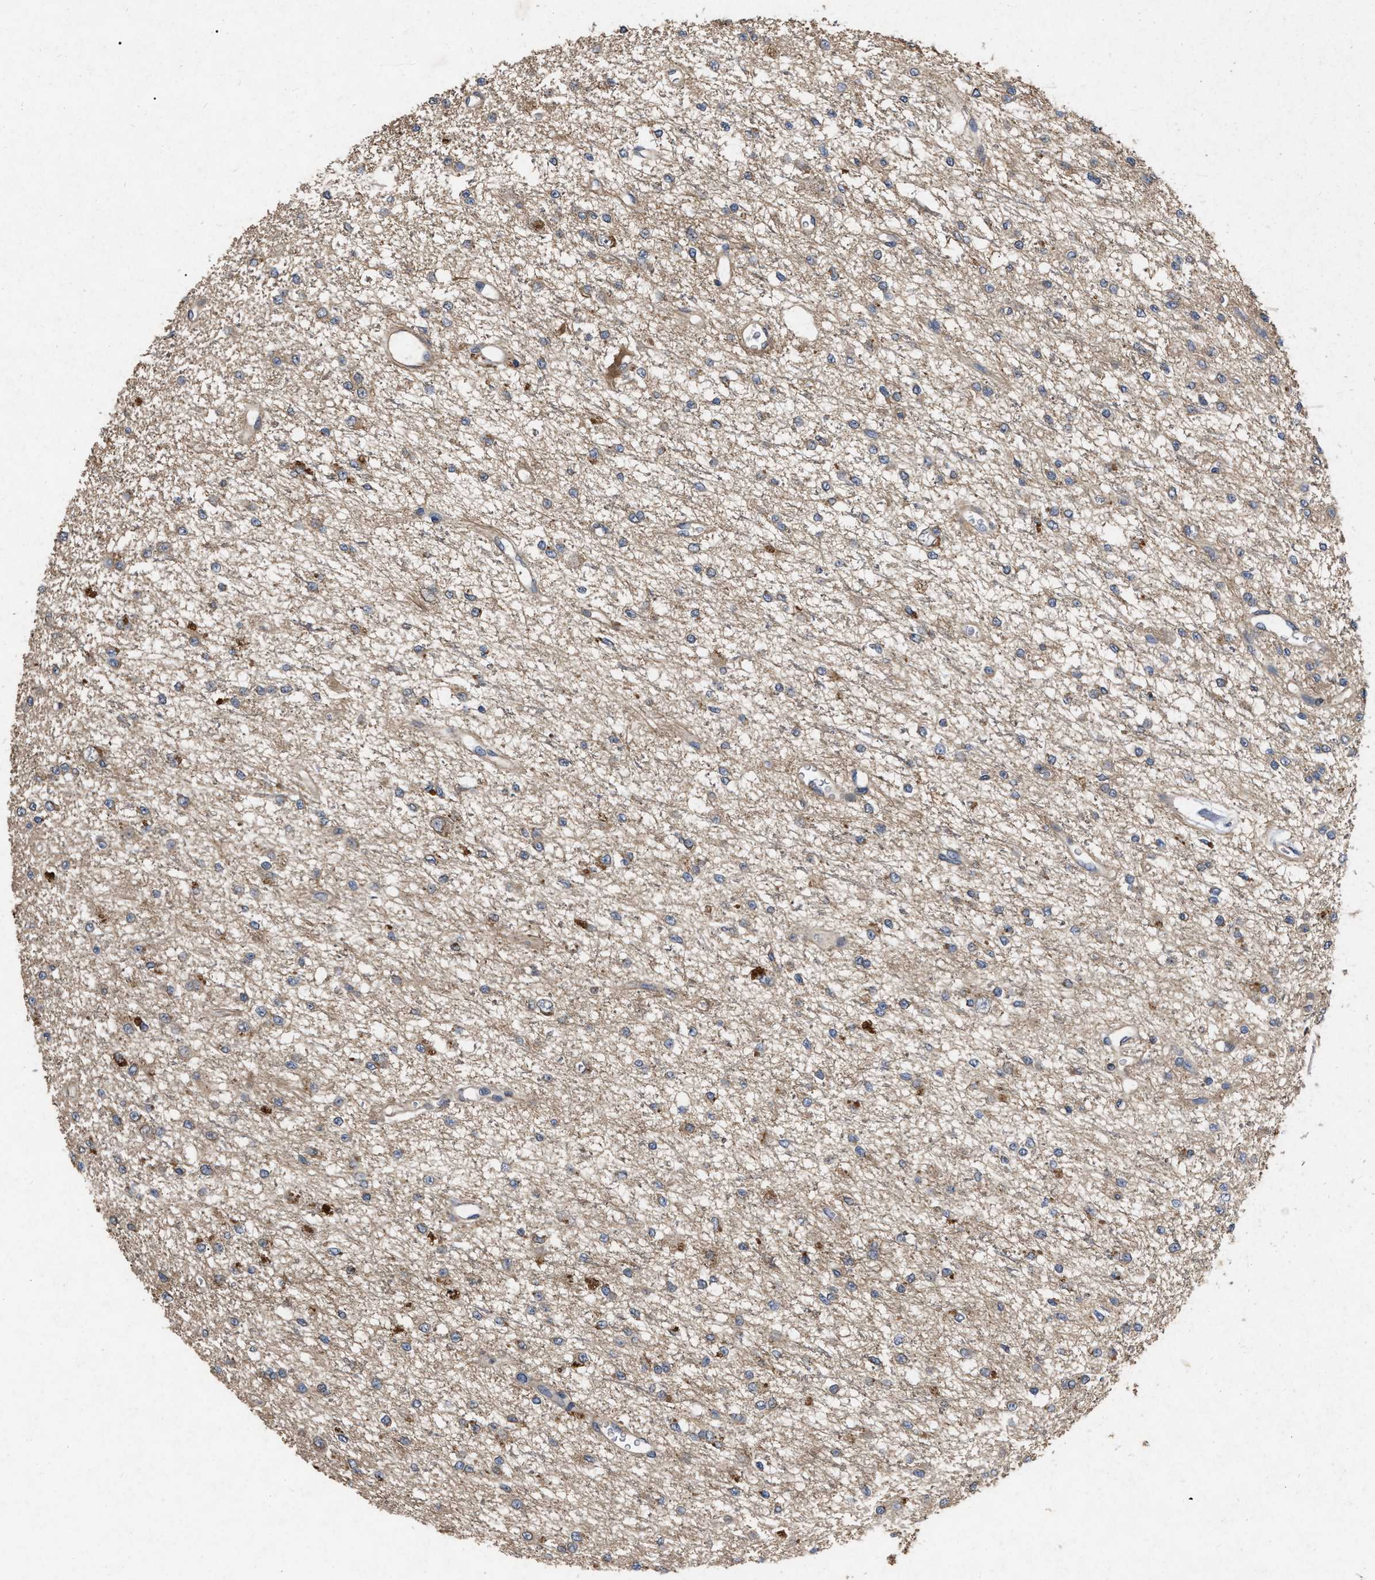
{"staining": {"intensity": "moderate", "quantity": "<25%", "location": "cytoplasmic/membranous"}, "tissue": "glioma", "cell_type": "Tumor cells", "image_type": "cancer", "snomed": [{"axis": "morphology", "description": "Glioma, malignant, Low grade"}, {"axis": "topography", "description": "Brain"}], "caption": "Glioma stained with immunohistochemistry (IHC) demonstrates moderate cytoplasmic/membranous positivity in about <25% of tumor cells.", "gene": "CDKN2C", "patient": {"sex": "male", "age": 38}}